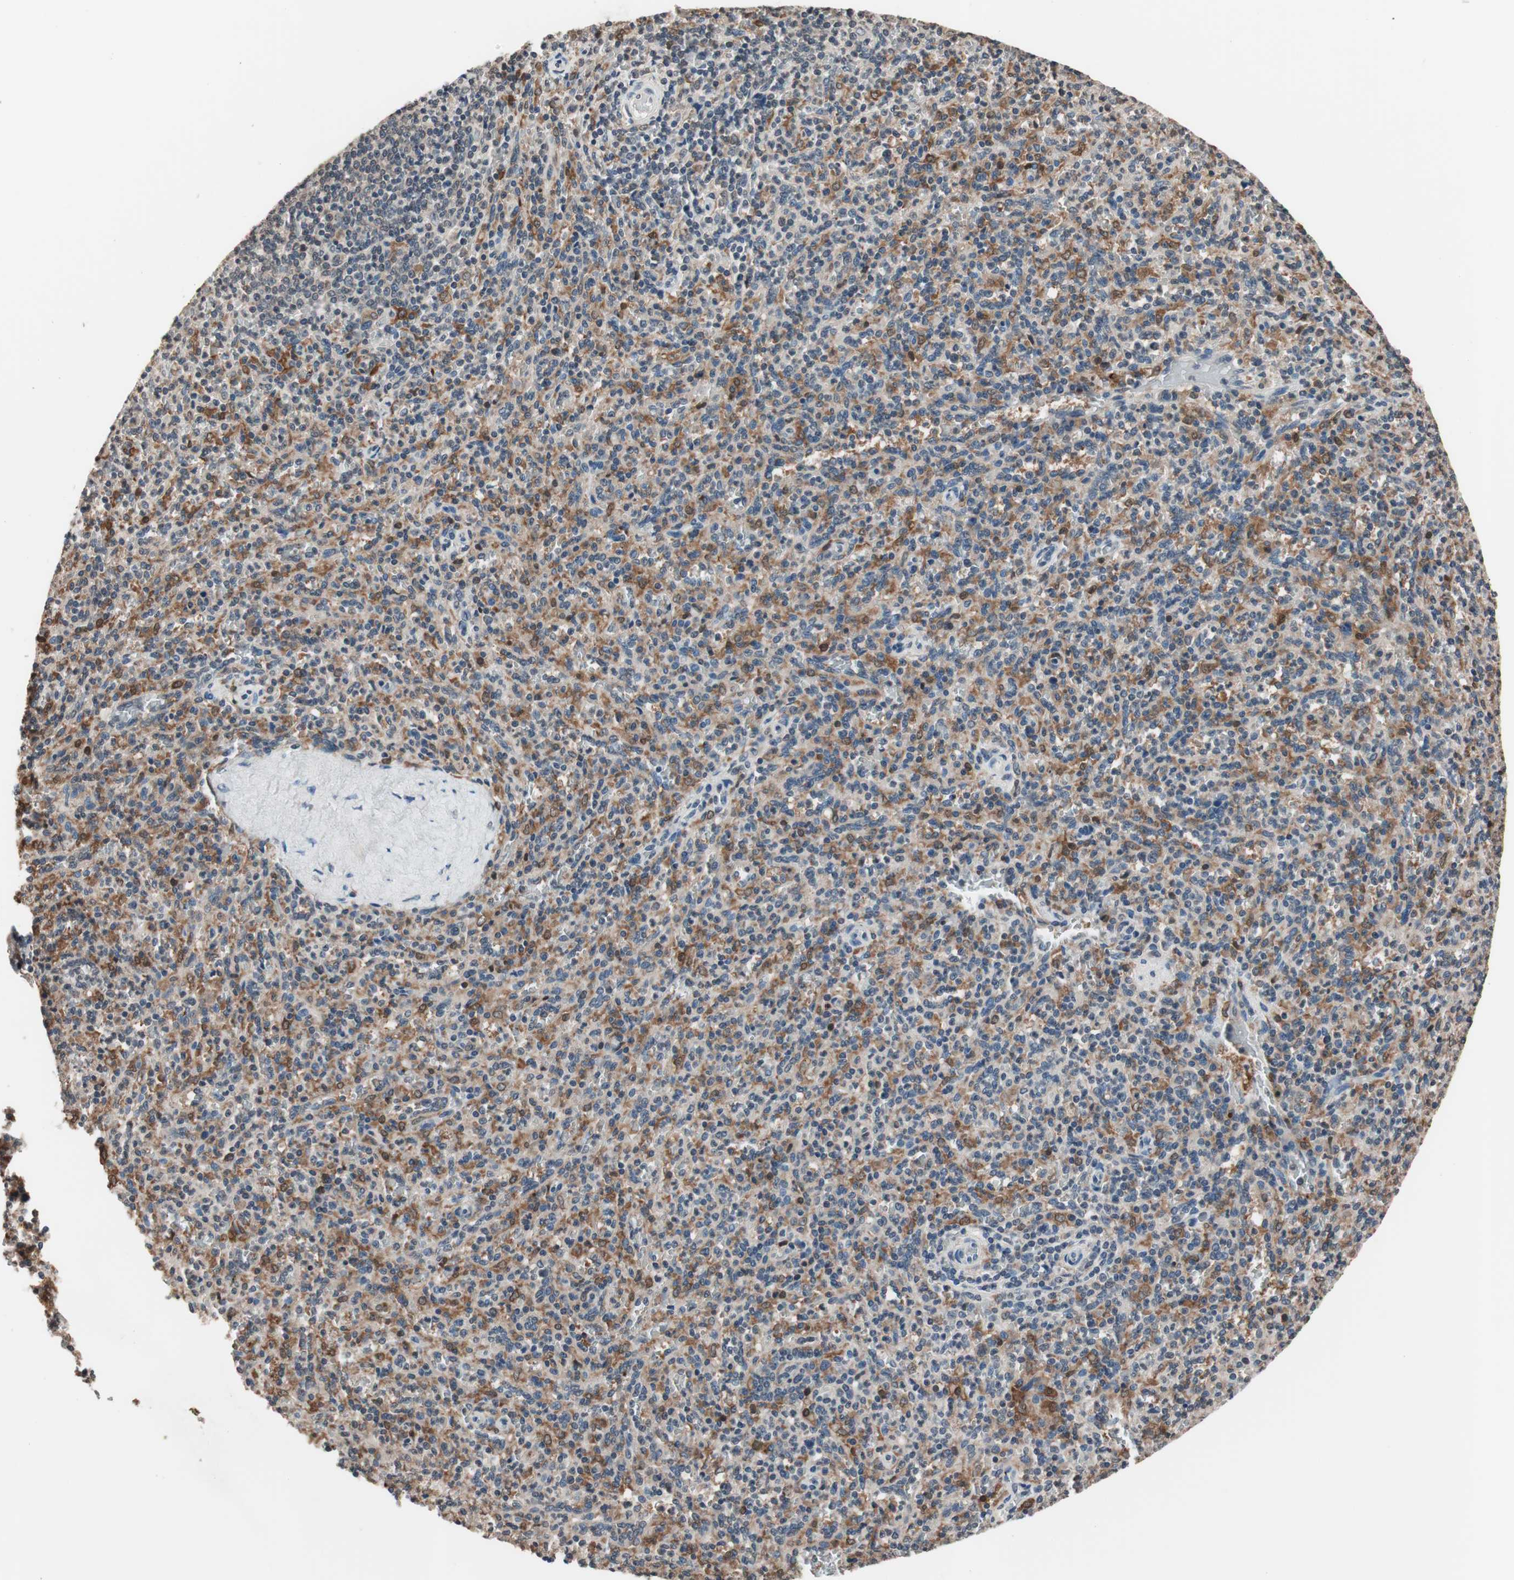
{"staining": {"intensity": "weak", "quantity": "25%-75%", "location": "cytoplasmic/membranous"}, "tissue": "spleen", "cell_type": "Cells in red pulp", "image_type": "normal", "snomed": [{"axis": "morphology", "description": "Normal tissue, NOS"}, {"axis": "topography", "description": "Spleen"}], "caption": "Weak cytoplasmic/membranous staining is identified in about 25%-75% of cells in red pulp in benign spleen.", "gene": "GCLC", "patient": {"sex": "male", "age": 36}}